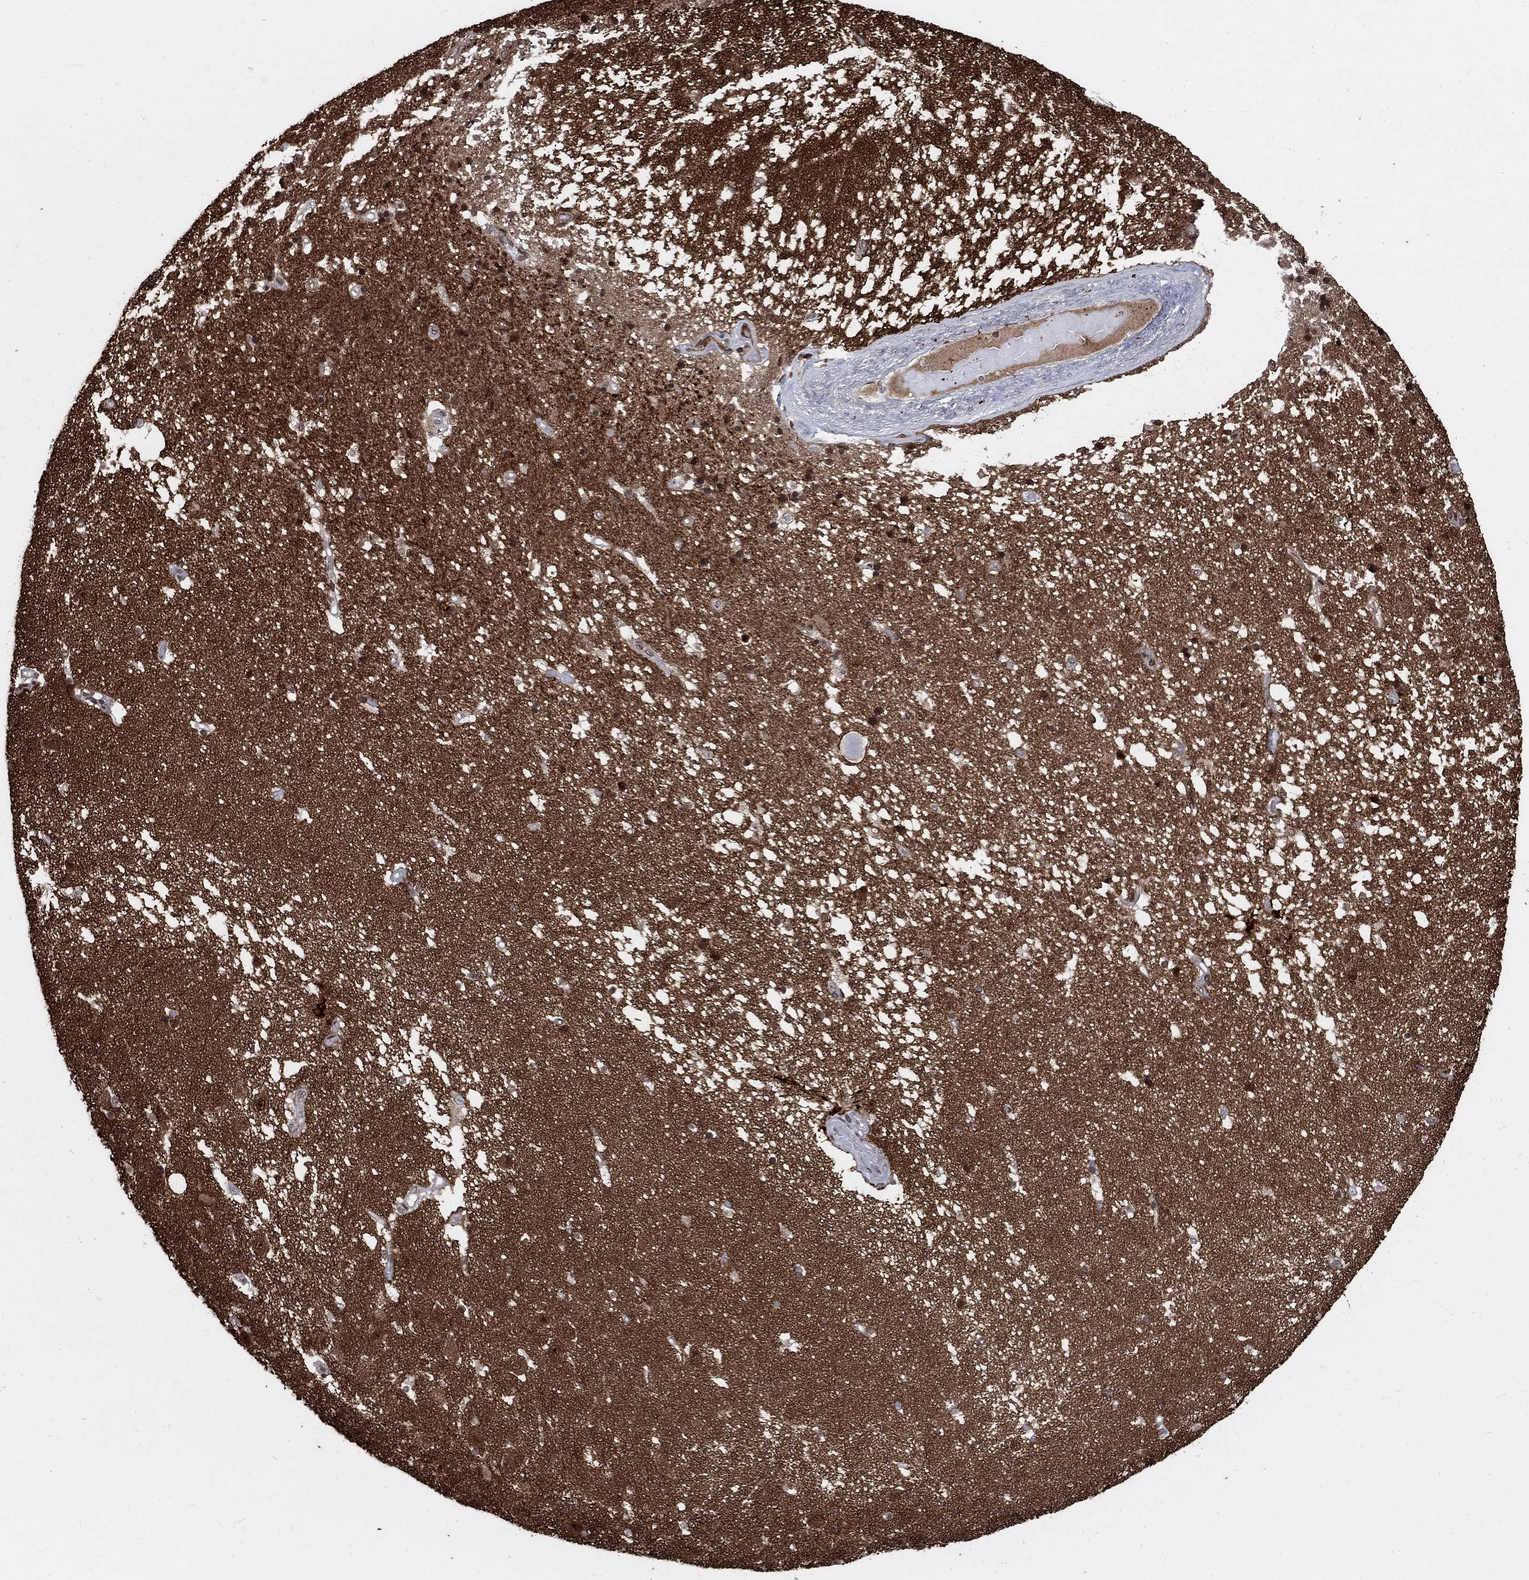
{"staining": {"intensity": "moderate", "quantity": "25%-75%", "location": "cytoplasmic/membranous"}, "tissue": "hippocampus", "cell_type": "Glial cells", "image_type": "normal", "snomed": [{"axis": "morphology", "description": "Normal tissue, NOS"}, {"axis": "topography", "description": "Hippocampus"}], "caption": "Benign hippocampus reveals moderate cytoplasmic/membranous staining in approximately 25%-75% of glial cells, visualized by immunohistochemistry. (brown staining indicates protein expression, while blue staining denotes nuclei).", "gene": "CPLX1", "patient": {"sex": "male", "age": 49}}